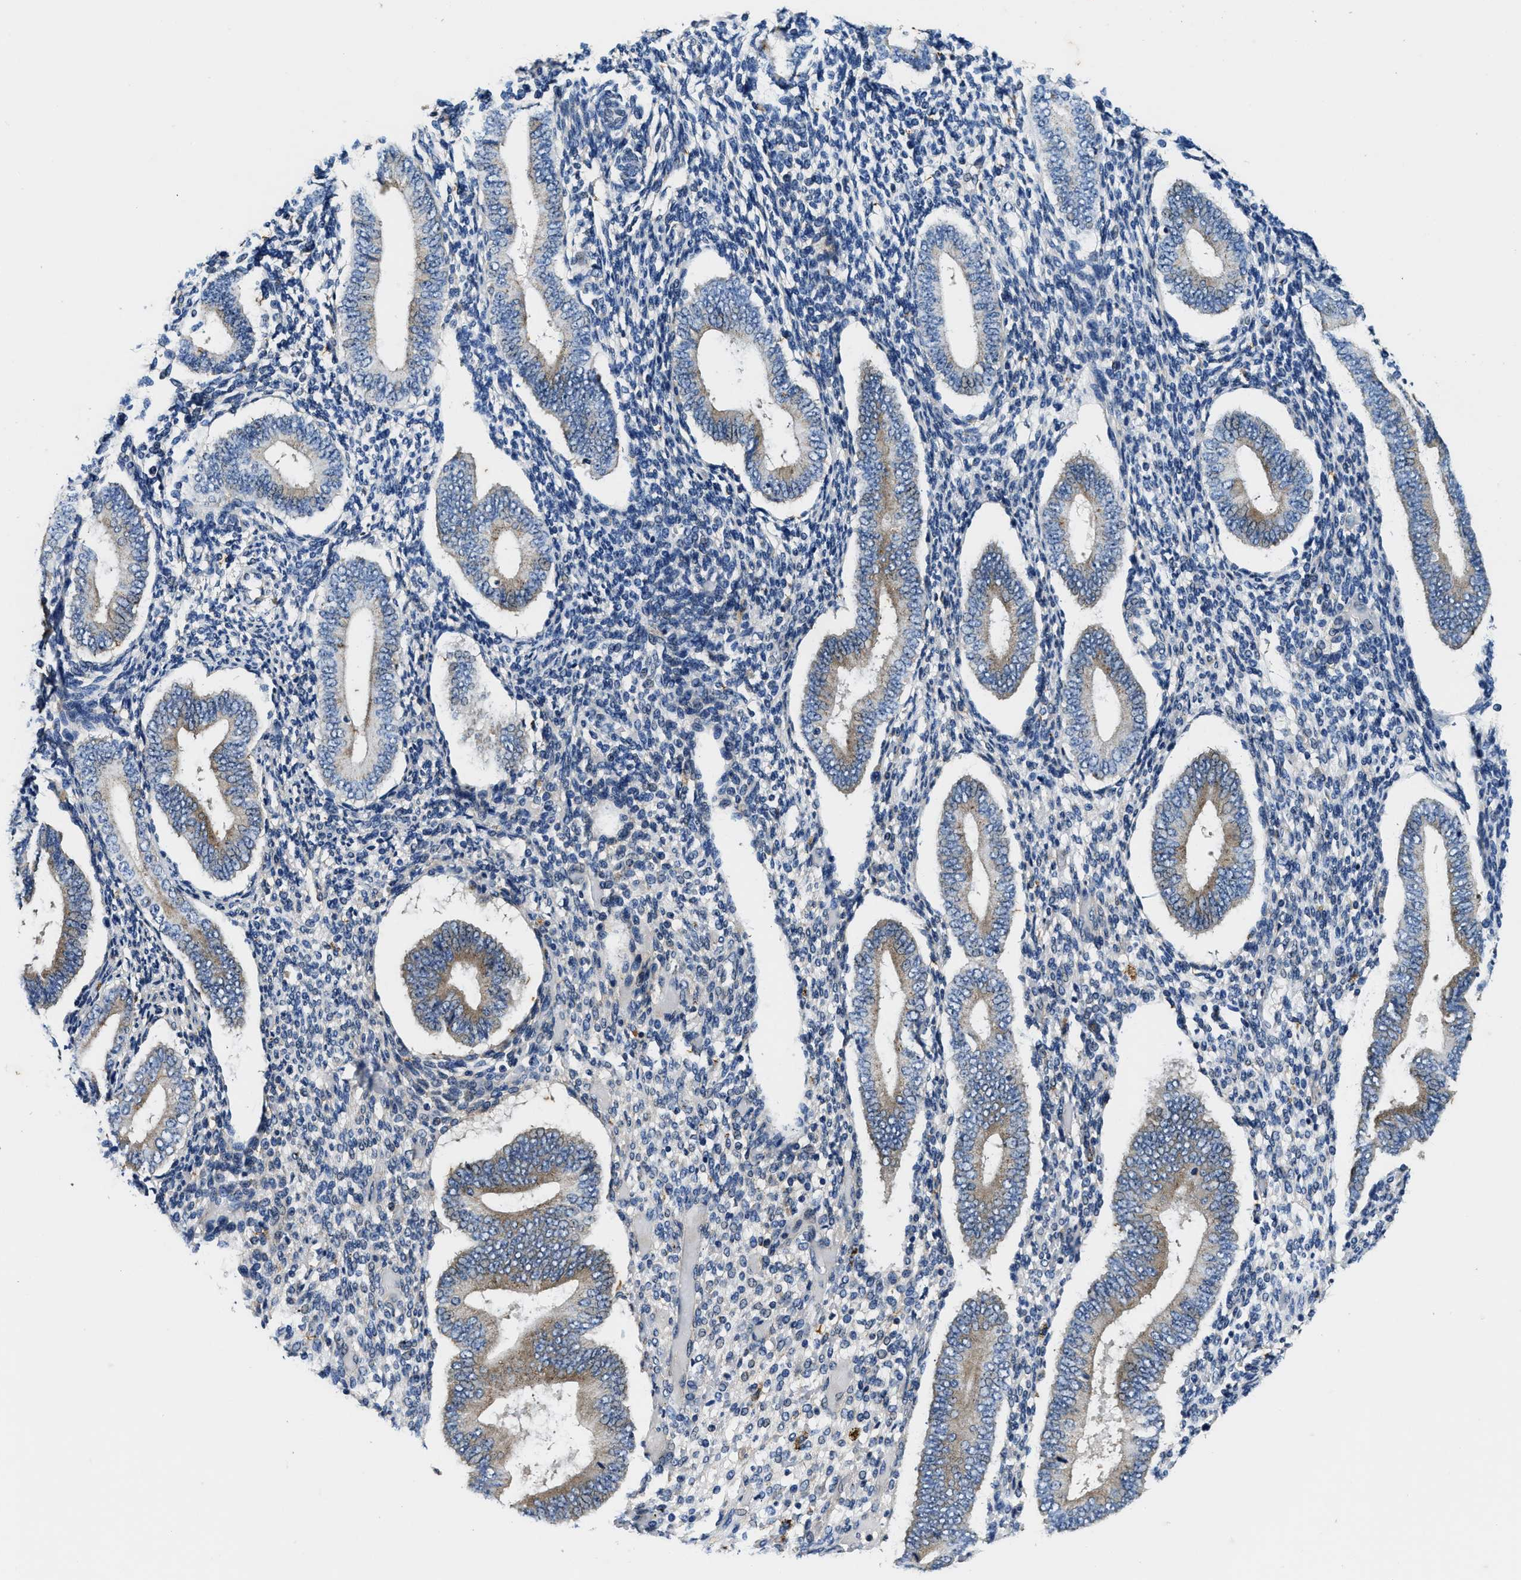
{"staining": {"intensity": "negative", "quantity": "none", "location": "none"}, "tissue": "endometrium", "cell_type": "Cells in endometrial stroma", "image_type": "normal", "snomed": [{"axis": "morphology", "description": "Normal tissue, NOS"}, {"axis": "topography", "description": "Endometrium"}], "caption": "The photomicrograph displays no staining of cells in endometrial stroma in unremarkable endometrium.", "gene": "PI4KB", "patient": {"sex": "female", "age": 42}}